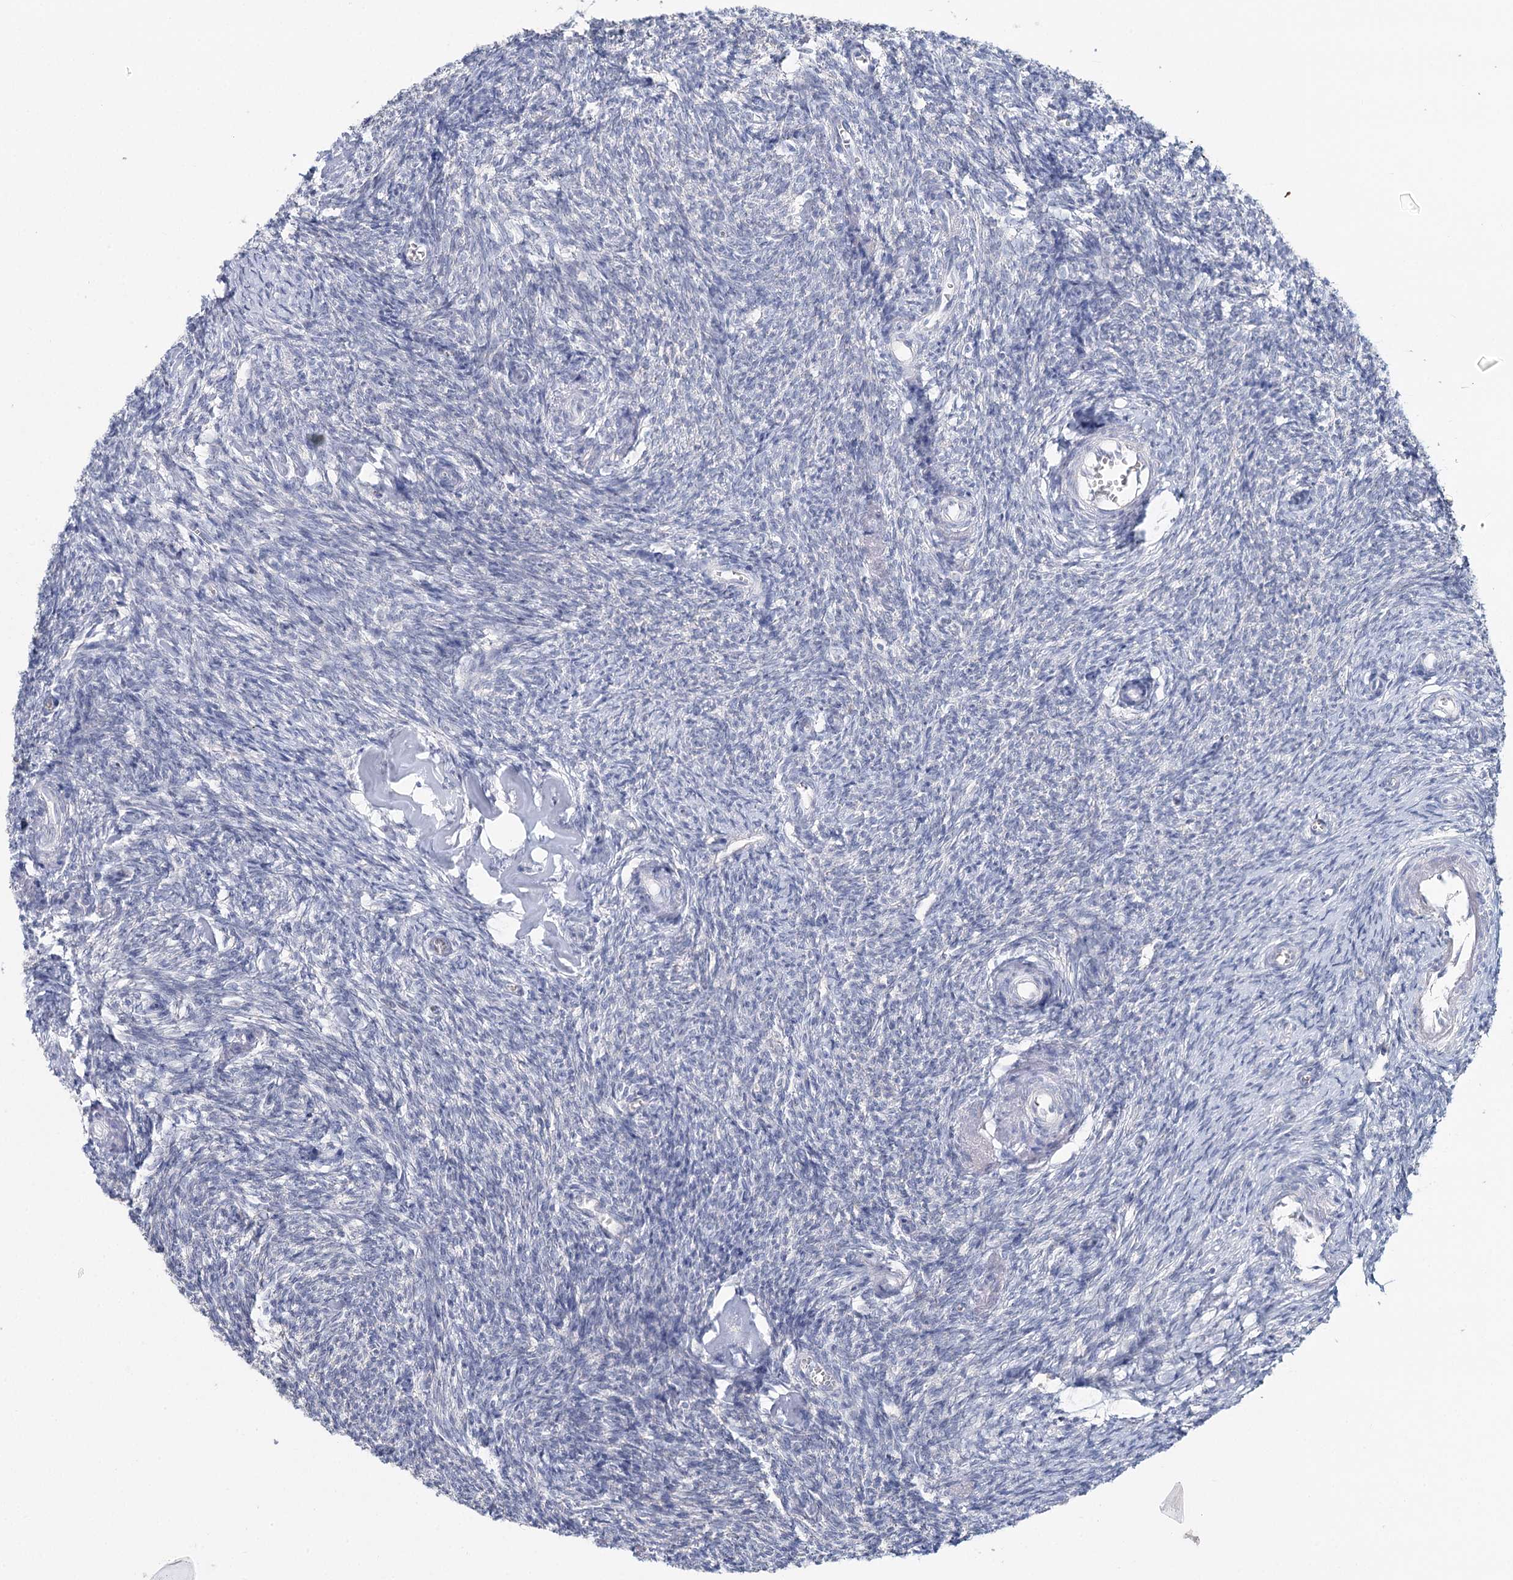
{"staining": {"intensity": "negative", "quantity": "none", "location": "none"}, "tissue": "ovary", "cell_type": "Ovarian stroma cells", "image_type": "normal", "snomed": [{"axis": "morphology", "description": "Normal tissue, NOS"}, {"axis": "topography", "description": "Ovary"}], "caption": "High power microscopy histopathology image of an immunohistochemistry (IHC) image of benign ovary, revealing no significant positivity in ovarian stroma cells.", "gene": "DAPK1", "patient": {"sex": "female", "age": 44}}